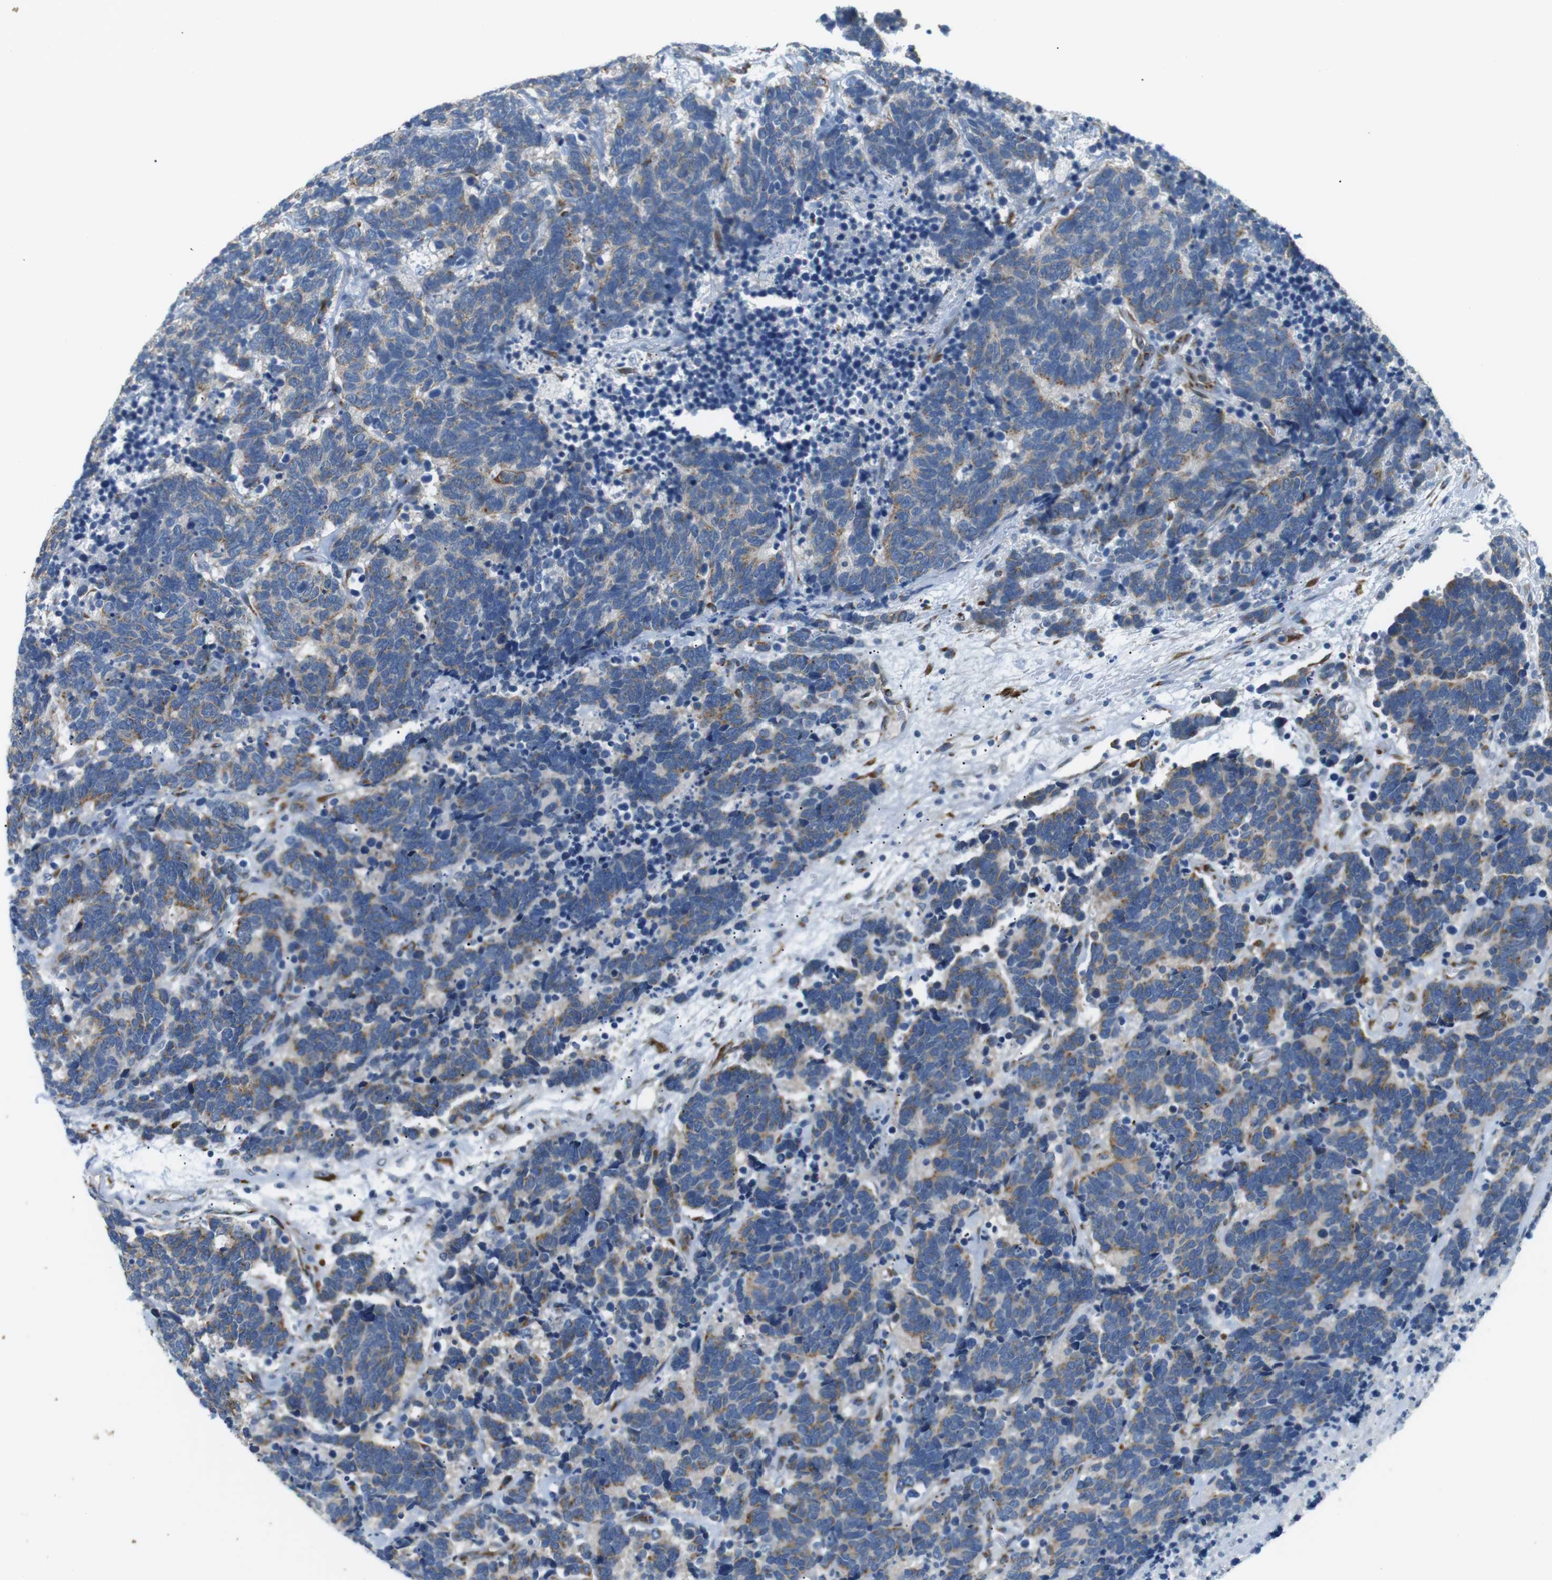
{"staining": {"intensity": "weak", "quantity": "25%-75%", "location": "cytoplasmic/membranous"}, "tissue": "carcinoid", "cell_type": "Tumor cells", "image_type": "cancer", "snomed": [{"axis": "morphology", "description": "Carcinoma, NOS"}, {"axis": "morphology", "description": "Carcinoid, malignant, NOS"}, {"axis": "topography", "description": "Urinary bladder"}], "caption": "IHC histopathology image of malignant carcinoid stained for a protein (brown), which displays low levels of weak cytoplasmic/membranous positivity in approximately 25%-75% of tumor cells.", "gene": "UNC5CL", "patient": {"sex": "male", "age": 57}}